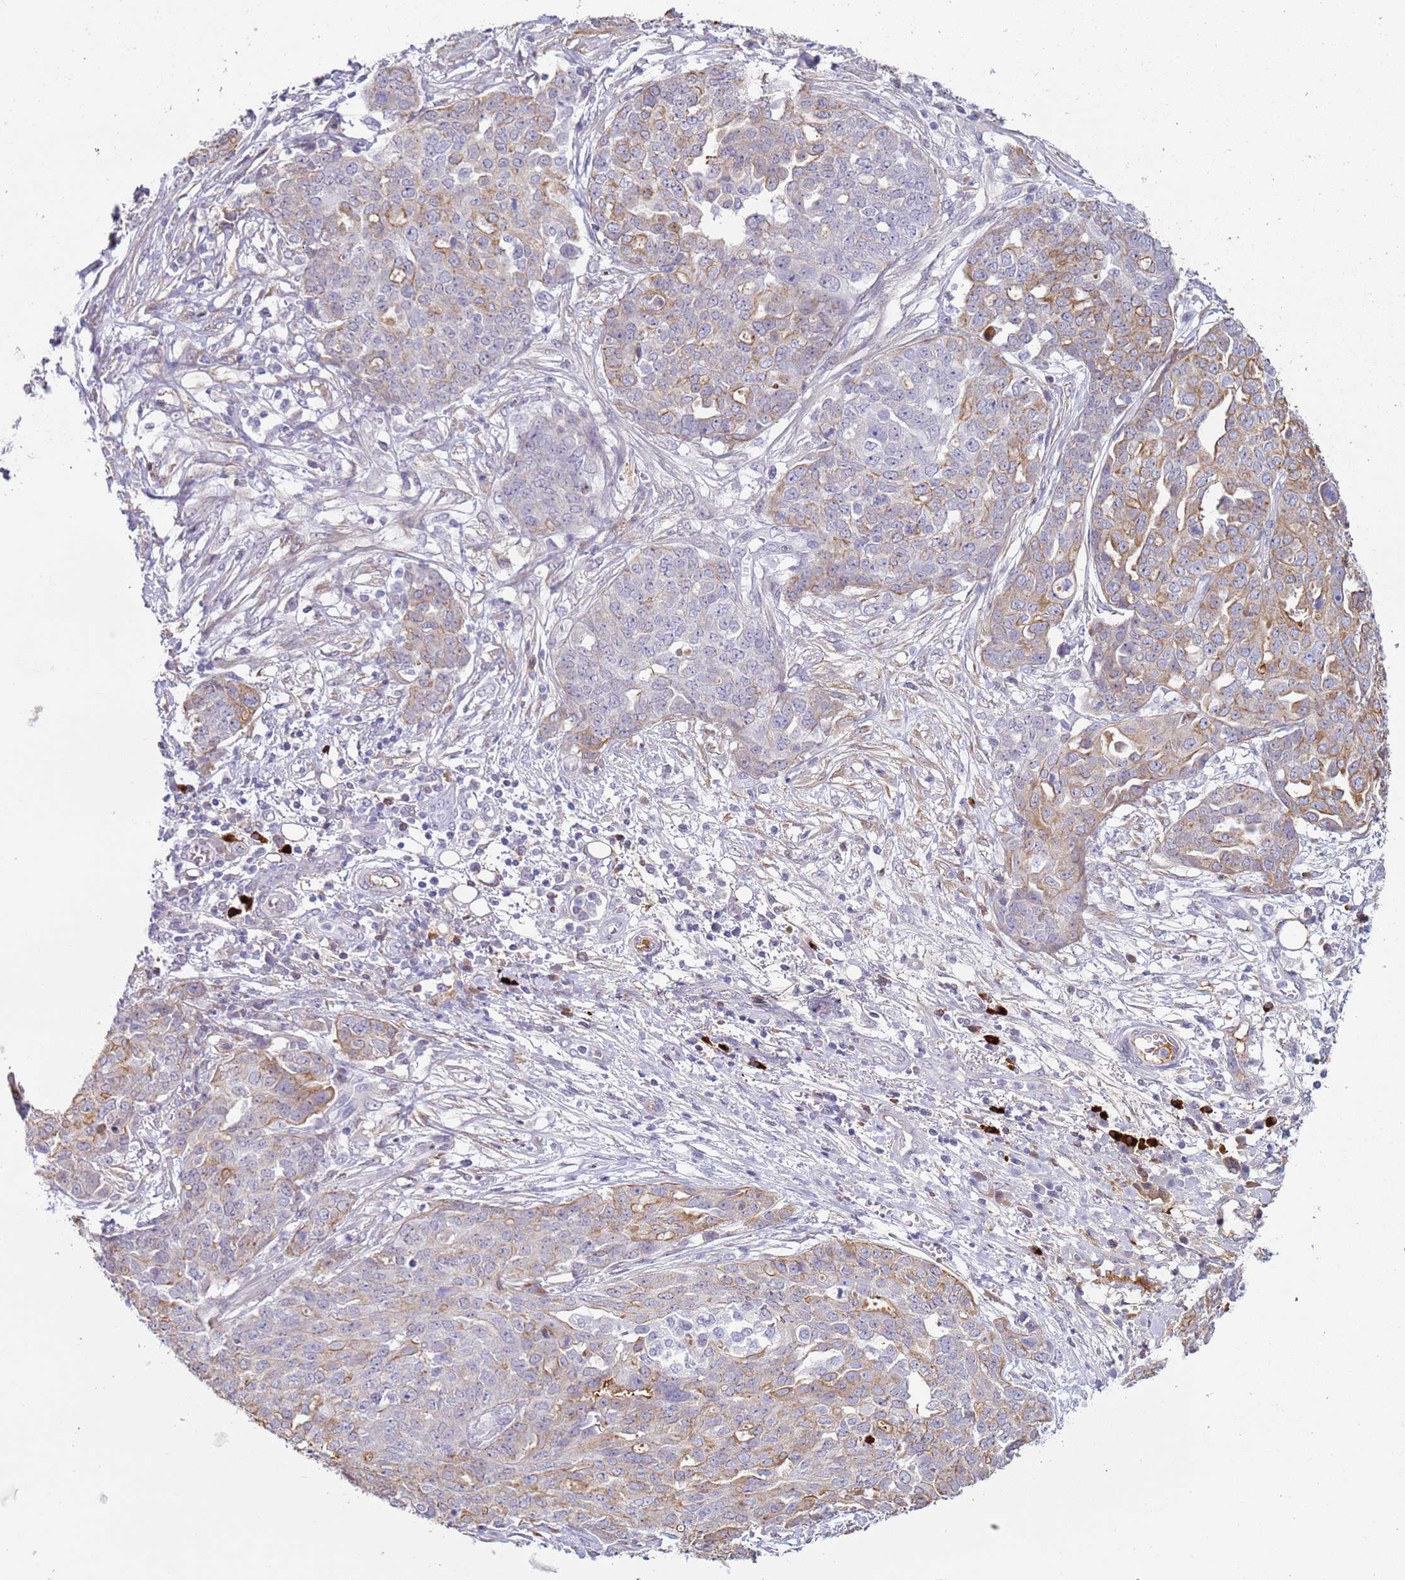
{"staining": {"intensity": "weak", "quantity": "25%-75%", "location": "cytoplasmic/membranous"}, "tissue": "ovarian cancer", "cell_type": "Tumor cells", "image_type": "cancer", "snomed": [{"axis": "morphology", "description": "Cystadenocarcinoma, serous, NOS"}, {"axis": "topography", "description": "Soft tissue"}, {"axis": "topography", "description": "Ovary"}], "caption": "DAB (3,3'-diaminobenzidine) immunohistochemical staining of human ovarian cancer (serous cystadenocarcinoma) shows weak cytoplasmic/membranous protein staining in about 25%-75% of tumor cells. (brown staining indicates protein expression, while blue staining denotes nuclei).", "gene": "NPAP1", "patient": {"sex": "female", "age": 57}}